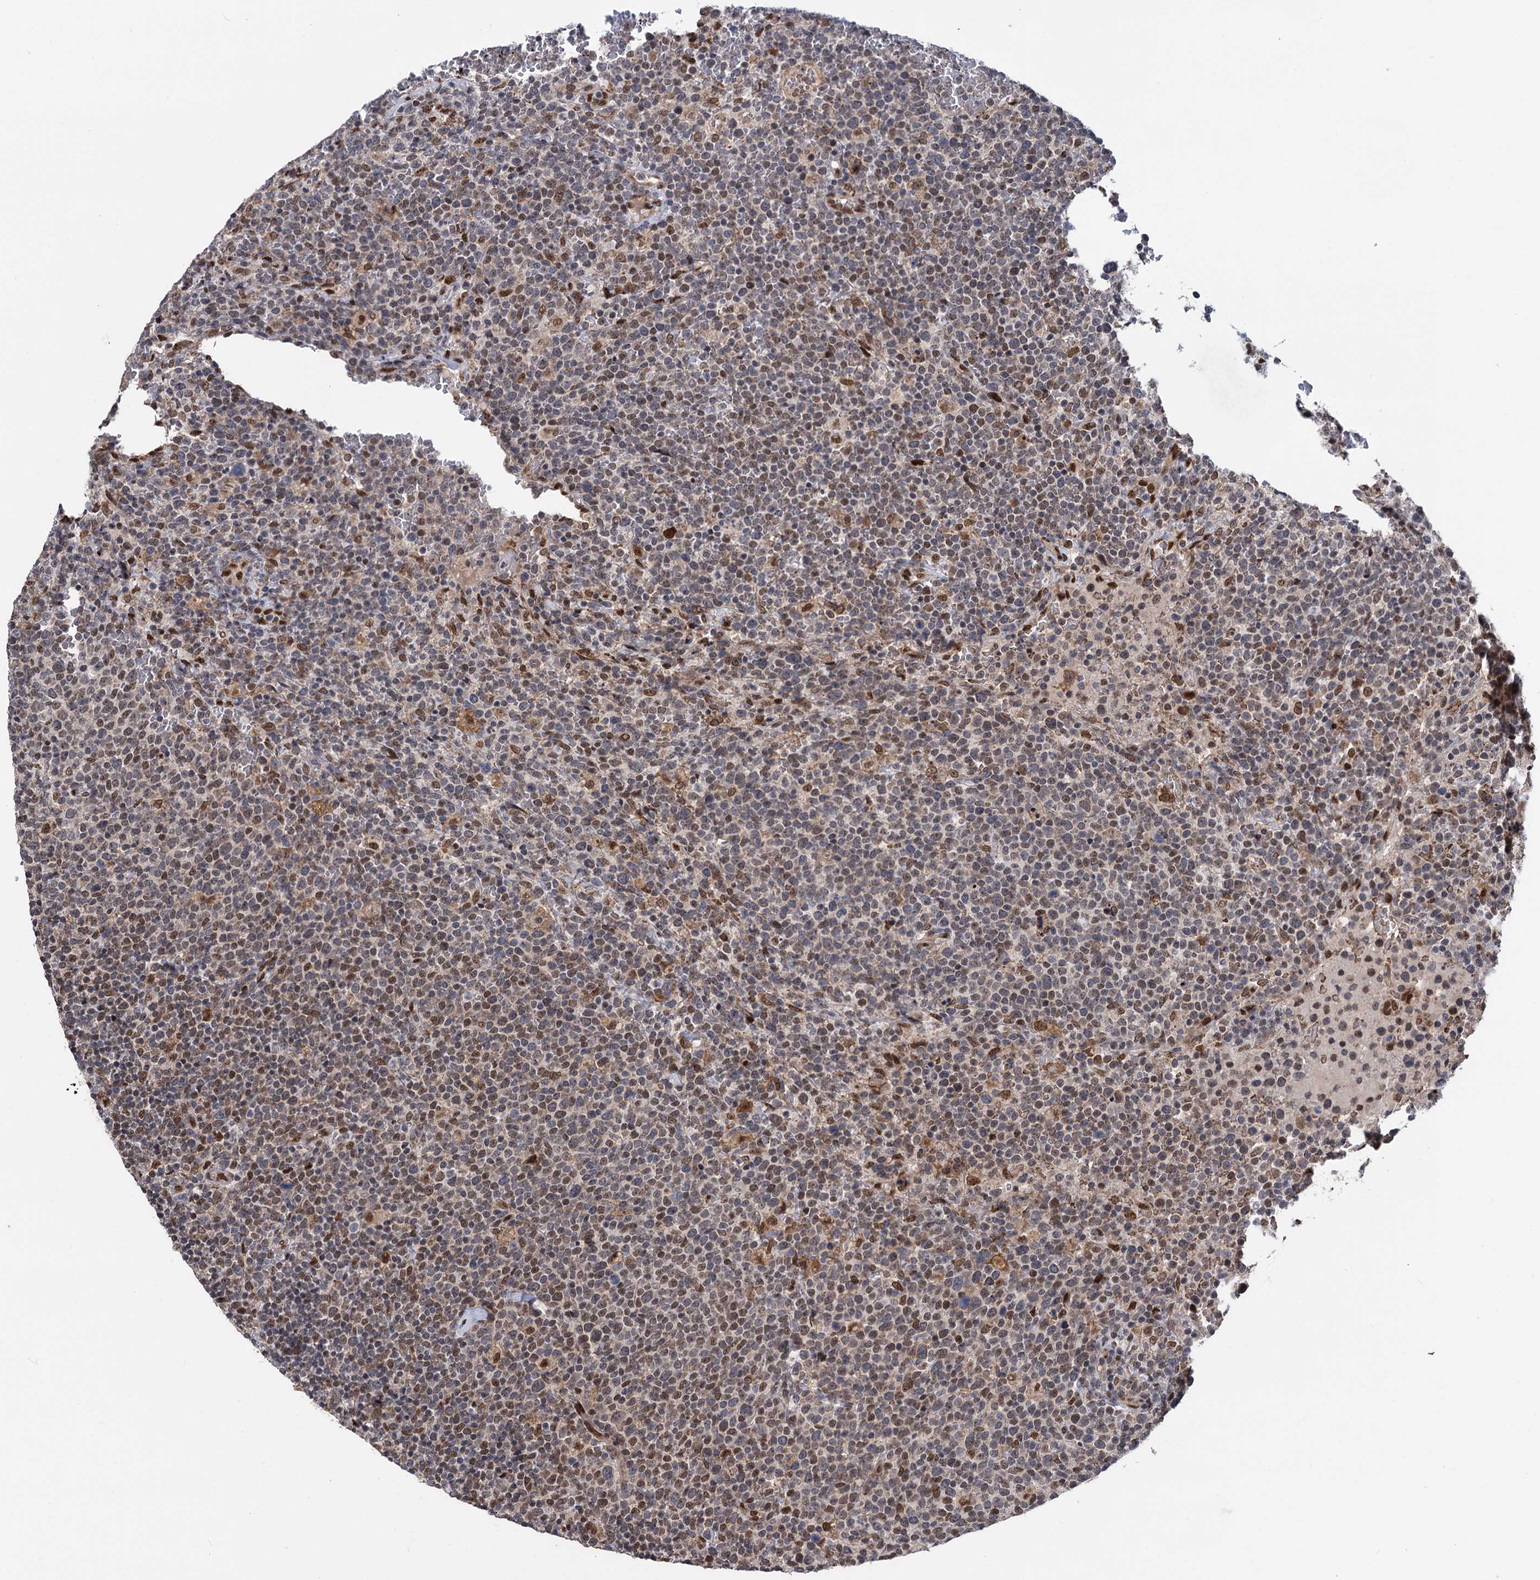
{"staining": {"intensity": "weak", "quantity": "25%-75%", "location": "nuclear"}, "tissue": "lymphoma", "cell_type": "Tumor cells", "image_type": "cancer", "snomed": [{"axis": "morphology", "description": "Malignant lymphoma, non-Hodgkin's type, High grade"}, {"axis": "topography", "description": "Lymph node"}], "caption": "An immunohistochemistry (IHC) image of tumor tissue is shown. Protein staining in brown shows weak nuclear positivity in high-grade malignant lymphoma, non-Hodgkin's type within tumor cells. Using DAB (brown) and hematoxylin (blue) stains, captured at high magnification using brightfield microscopy.", "gene": "MESD", "patient": {"sex": "male", "age": 61}}